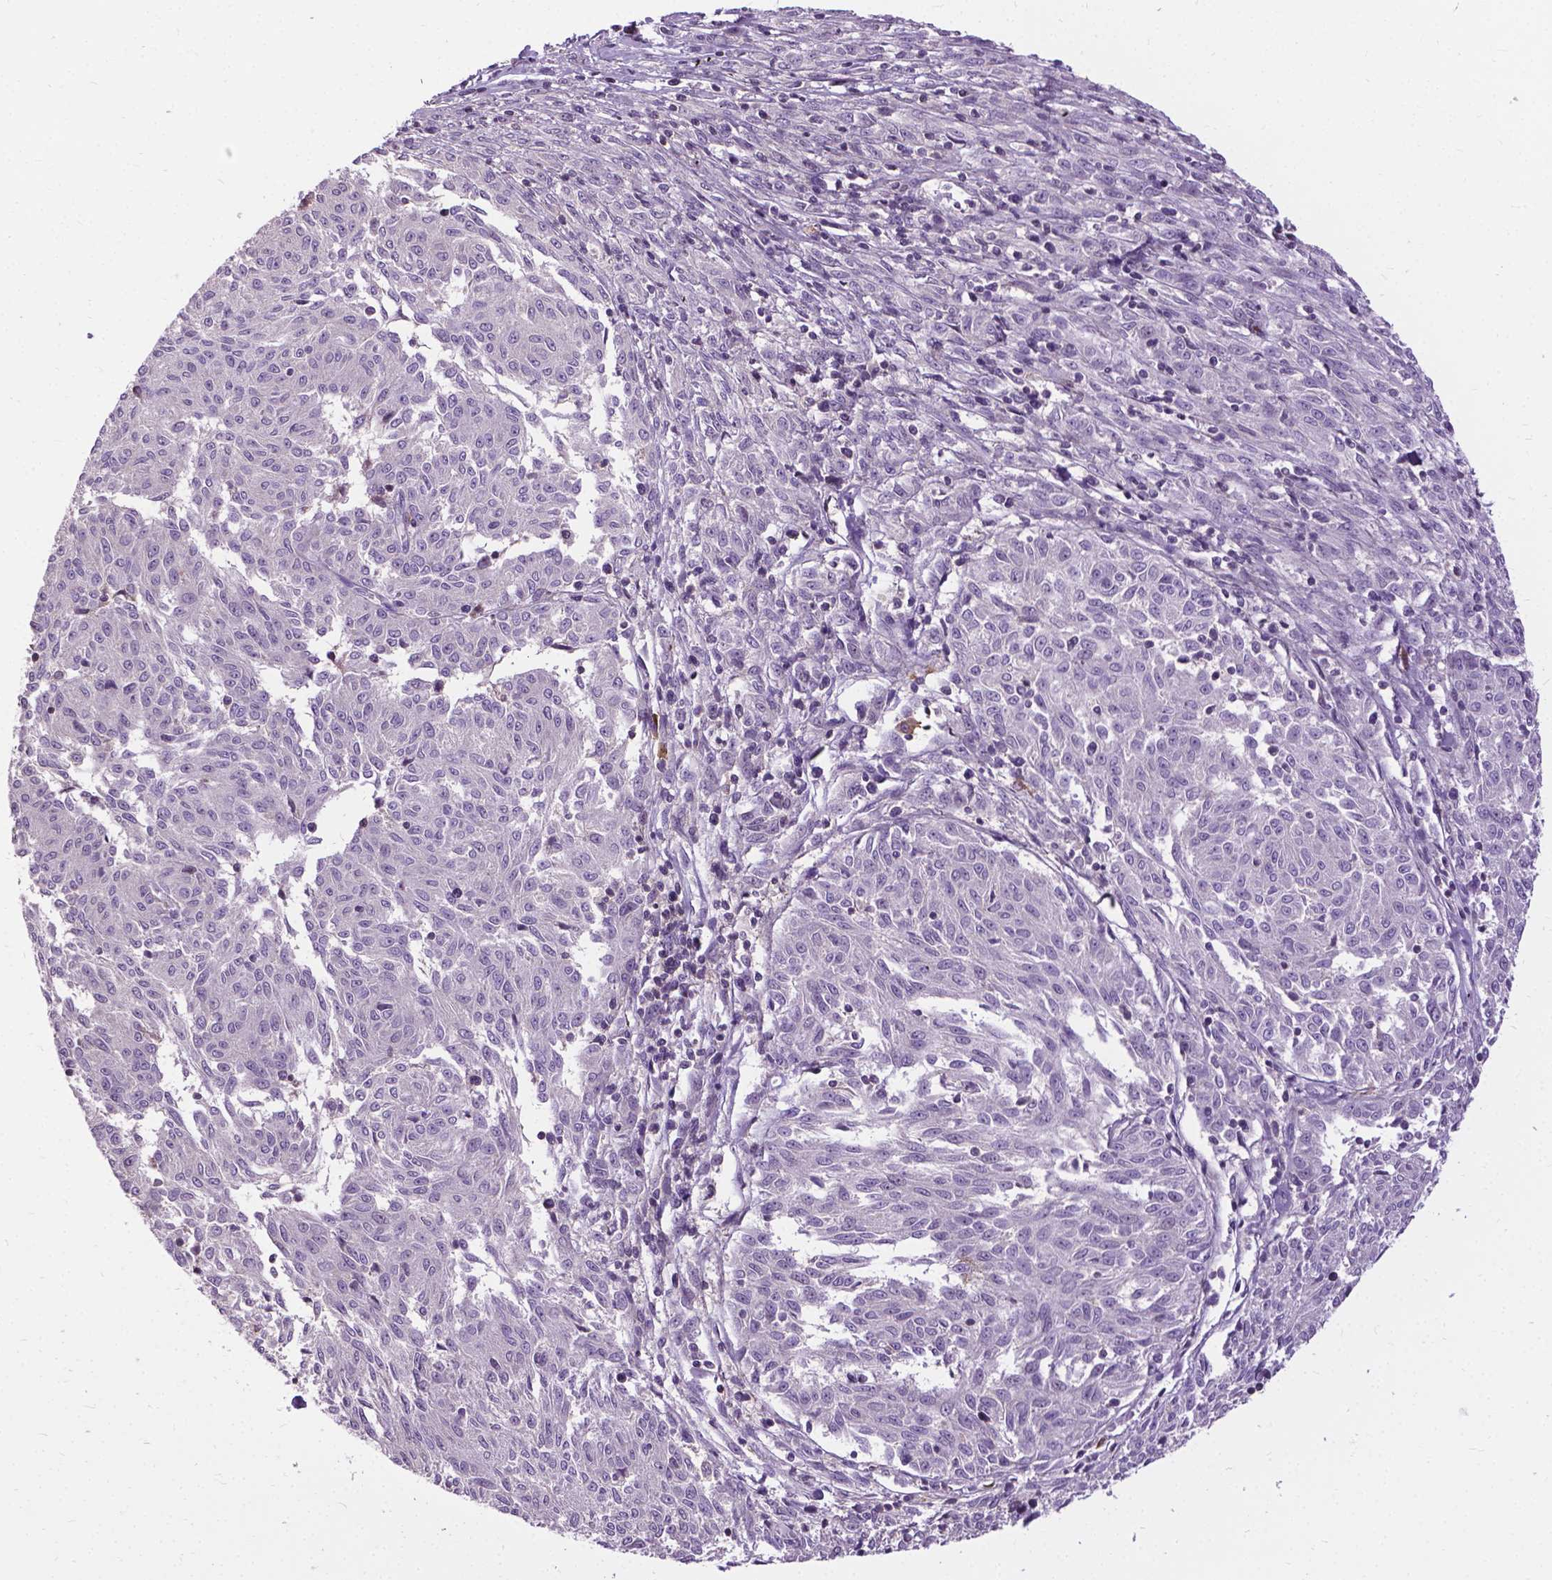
{"staining": {"intensity": "negative", "quantity": "none", "location": "none"}, "tissue": "melanoma", "cell_type": "Tumor cells", "image_type": "cancer", "snomed": [{"axis": "morphology", "description": "Malignant melanoma, NOS"}, {"axis": "topography", "description": "Skin"}], "caption": "This is an immunohistochemistry (IHC) photomicrograph of malignant melanoma. There is no positivity in tumor cells.", "gene": "JAK3", "patient": {"sex": "female", "age": 72}}